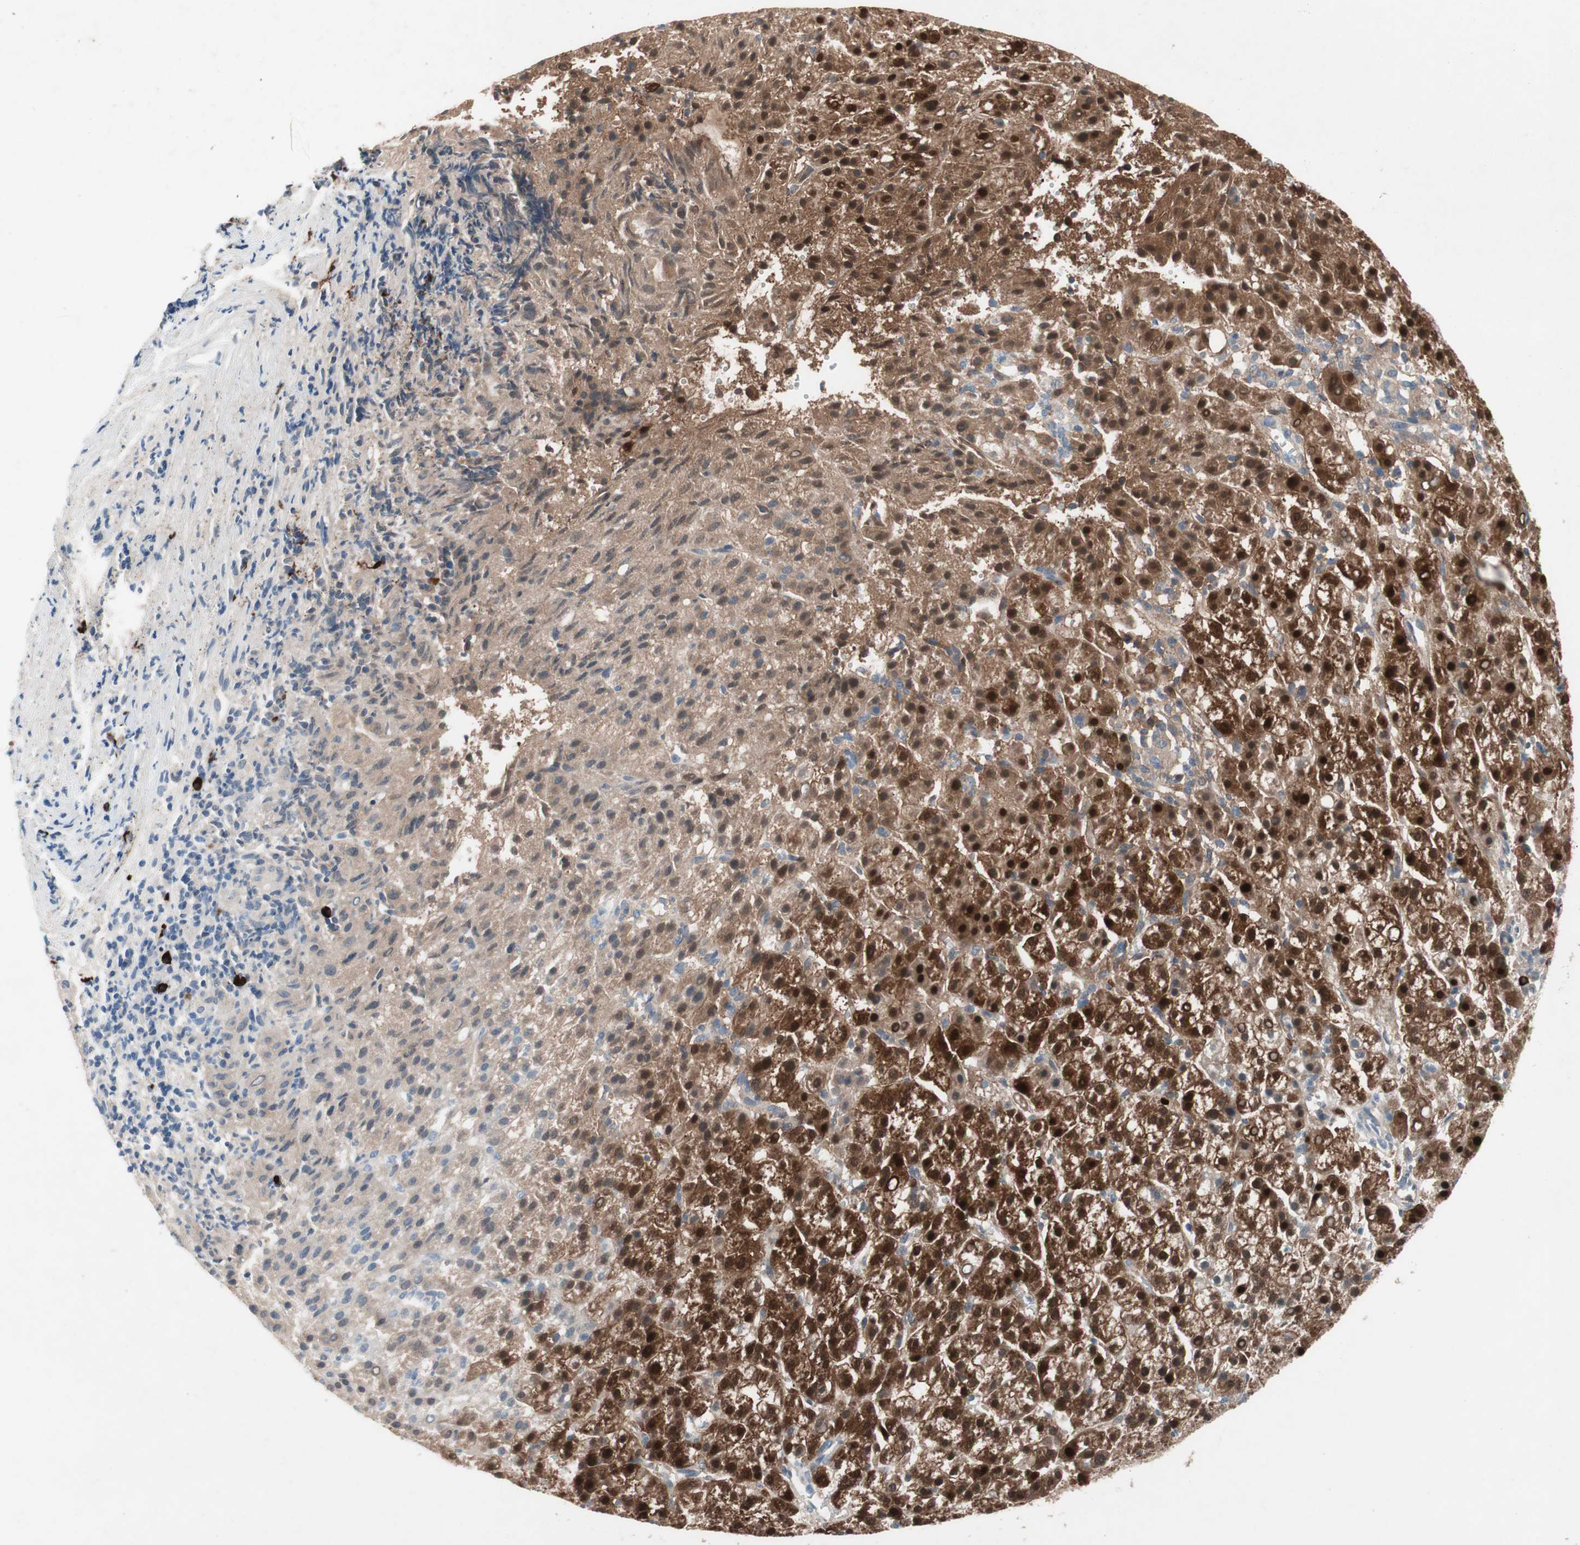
{"staining": {"intensity": "strong", "quantity": ">75%", "location": "cytoplasmic/membranous,nuclear"}, "tissue": "liver cancer", "cell_type": "Tumor cells", "image_type": "cancer", "snomed": [{"axis": "morphology", "description": "Carcinoma, Hepatocellular, NOS"}, {"axis": "topography", "description": "Liver"}], "caption": "DAB (3,3'-diaminobenzidine) immunohistochemical staining of liver cancer (hepatocellular carcinoma) demonstrates strong cytoplasmic/membranous and nuclear protein staining in approximately >75% of tumor cells.", "gene": "GALT", "patient": {"sex": "female", "age": 58}}